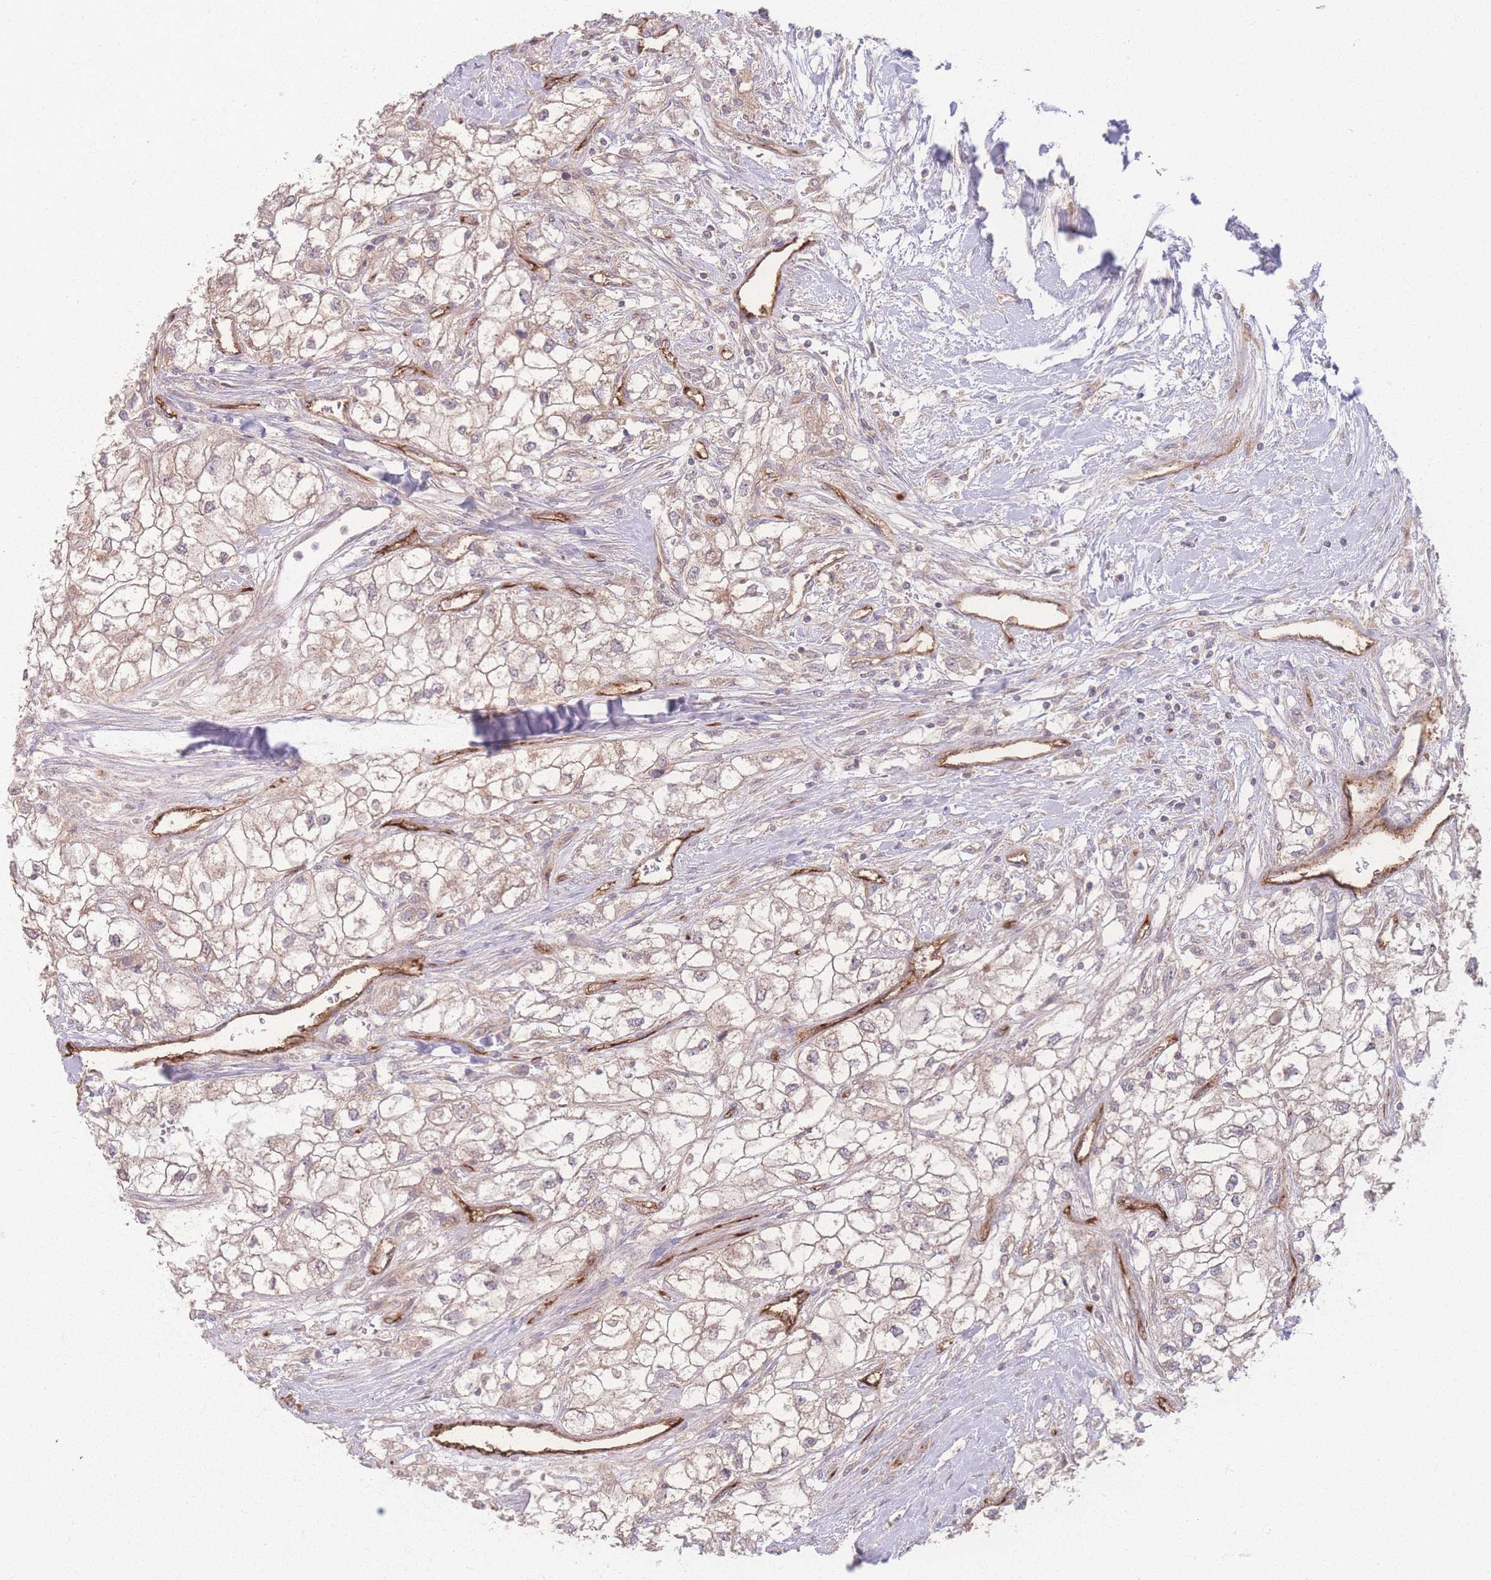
{"staining": {"intensity": "weak", "quantity": ">75%", "location": "cytoplasmic/membranous"}, "tissue": "renal cancer", "cell_type": "Tumor cells", "image_type": "cancer", "snomed": [{"axis": "morphology", "description": "Adenocarcinoma, NOS"}, {"axis": "topography", "description": "Kidney"}], "caption": "Immunohistochemistry (IHC) of human adenocarcinoma (renal) displays low levels of weak cytoplasmic/membranous positivity in approximately >75% of tumor cells.", "gene": "INSR", "patient": {"sex": "male", "age": 59}}